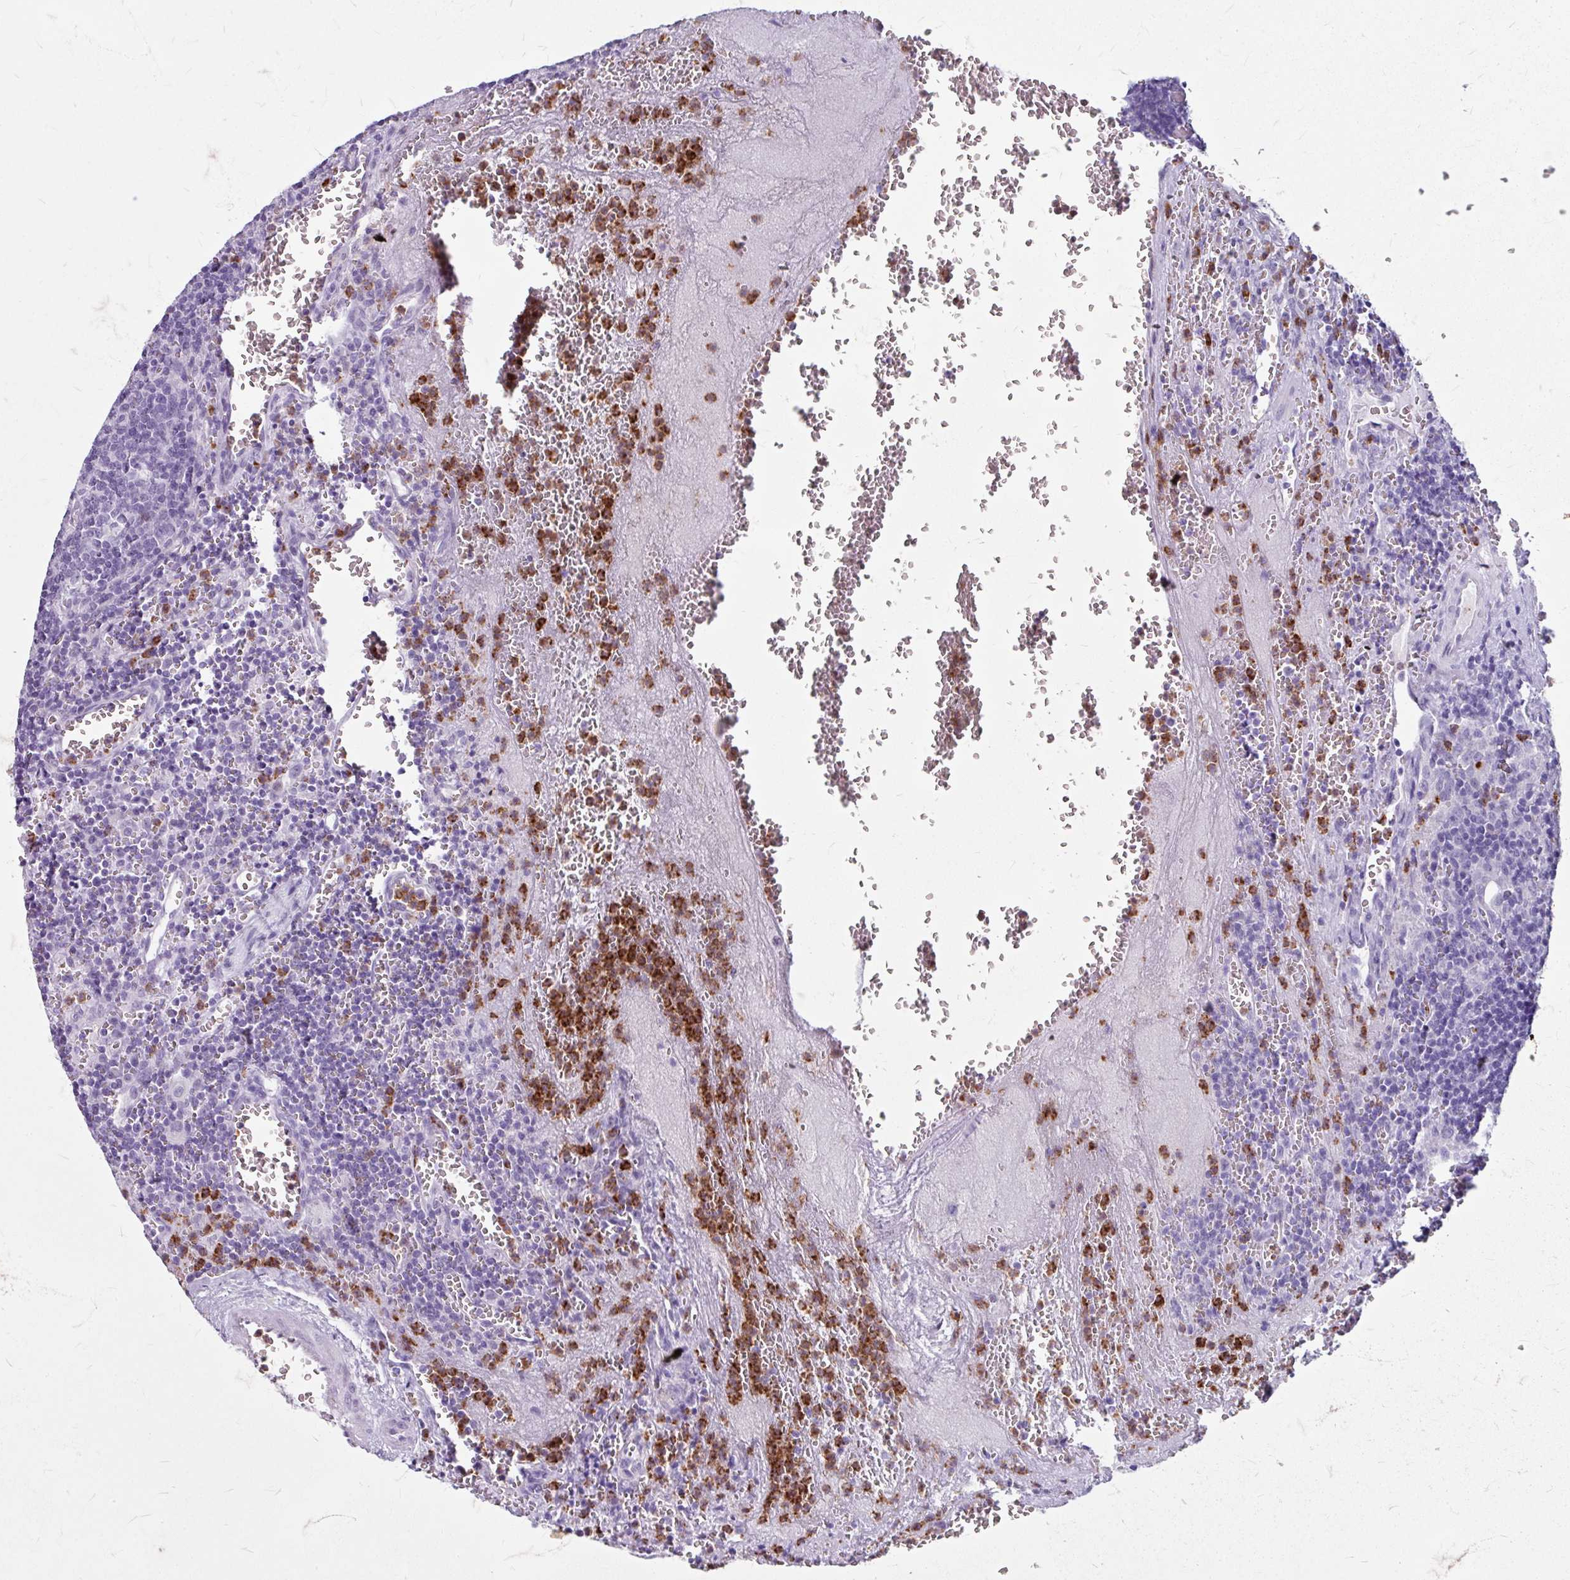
{"staining": {"intensity": "negative", "quantity": "none", "location": "none"}, "tissue": "lymph node", "cell_type": "Germinal center cells", "image_type": "normal", "snomed": [{"axis": "morphology", "description": "Normal tissue, NOS"}, {"axis": "topography", "description": "Lymph node"}], "caption": "IHC of unremarkable human lymph node shows no staining in germinal center cells.", "gene": "ANKRD1", "patient": {"sex": "male", "age": 50}}